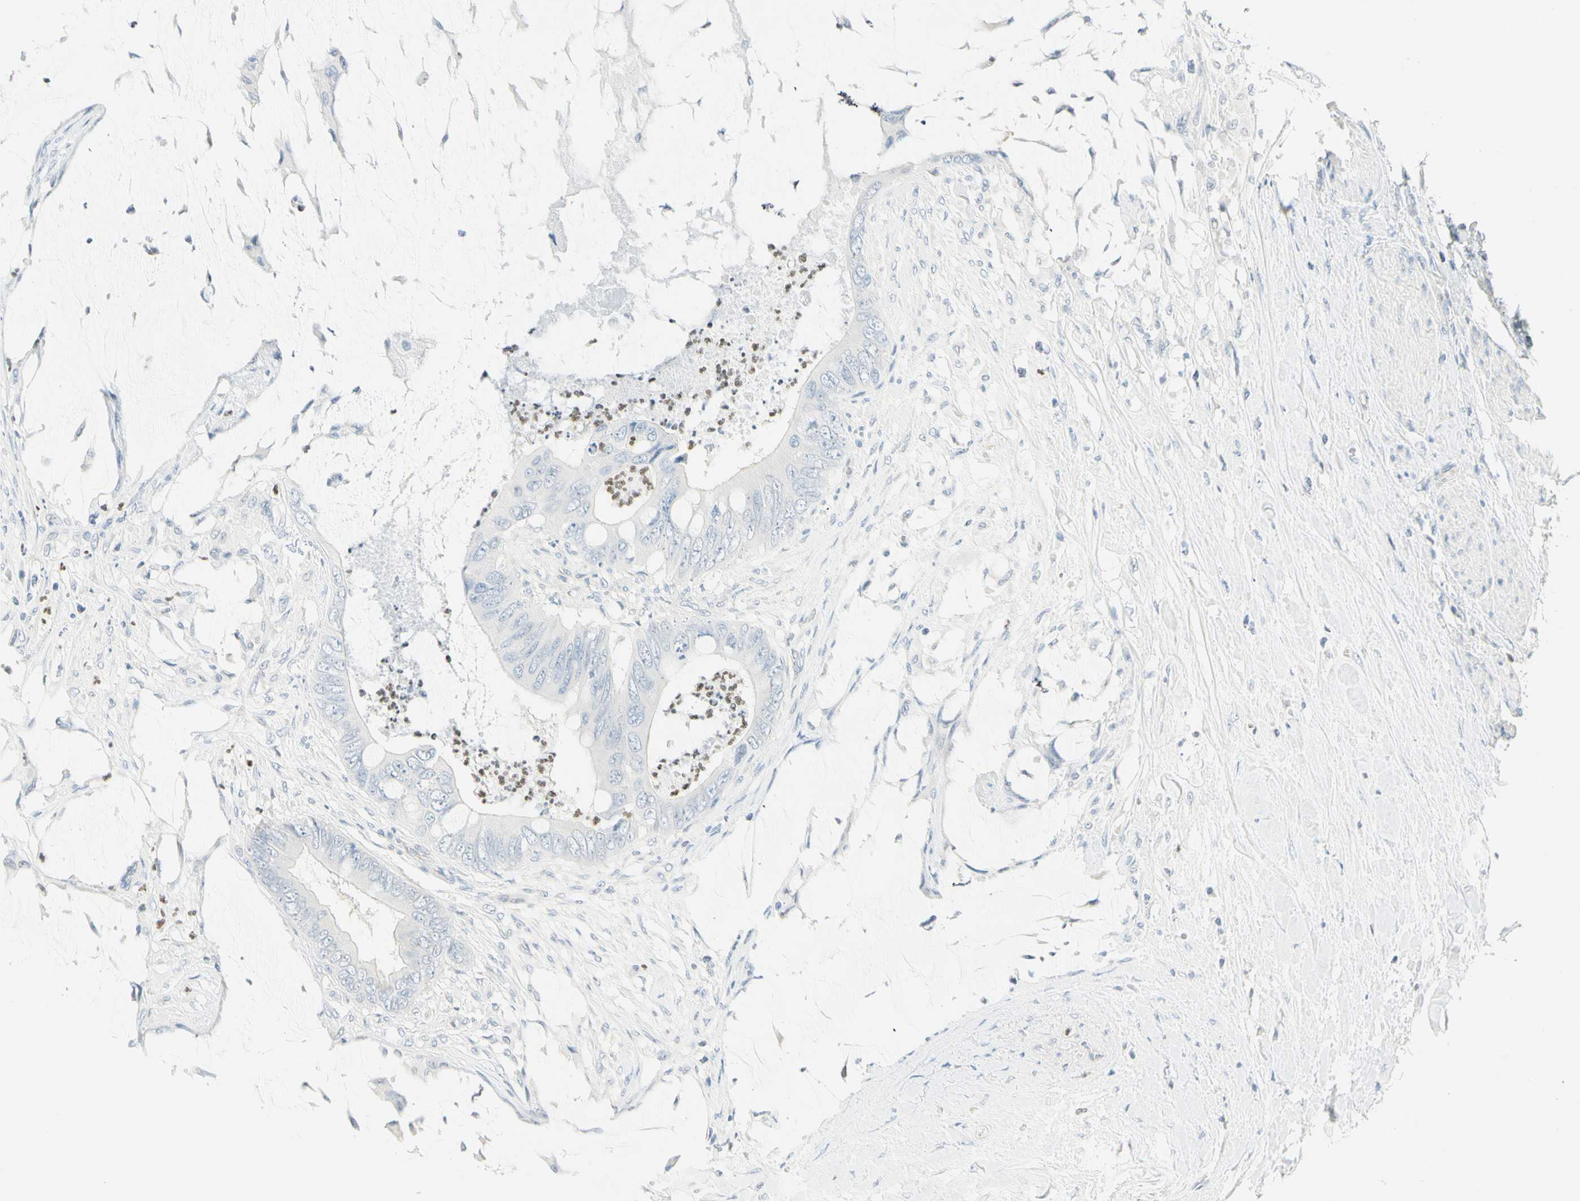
{"staining": {"intensity": "negative", "quantity": "none", "location": "none"}, "tissue": "colorectal cancer", "cell_type": "Tumor cells", "image_type": "cancer", "snomed": [{"axis": "morphology", "description": "Adenocarcinoma, NOS"}, {"axis": "topography", "description": "Rectum"}], "caption": "IHC image of colorectal cancer (adenocarcinoma) stained for a protein (brown), which exhibits no staining in tumor cells.", "gene": "MLLT10", "patient": {"sex": "female", "age": 77}}